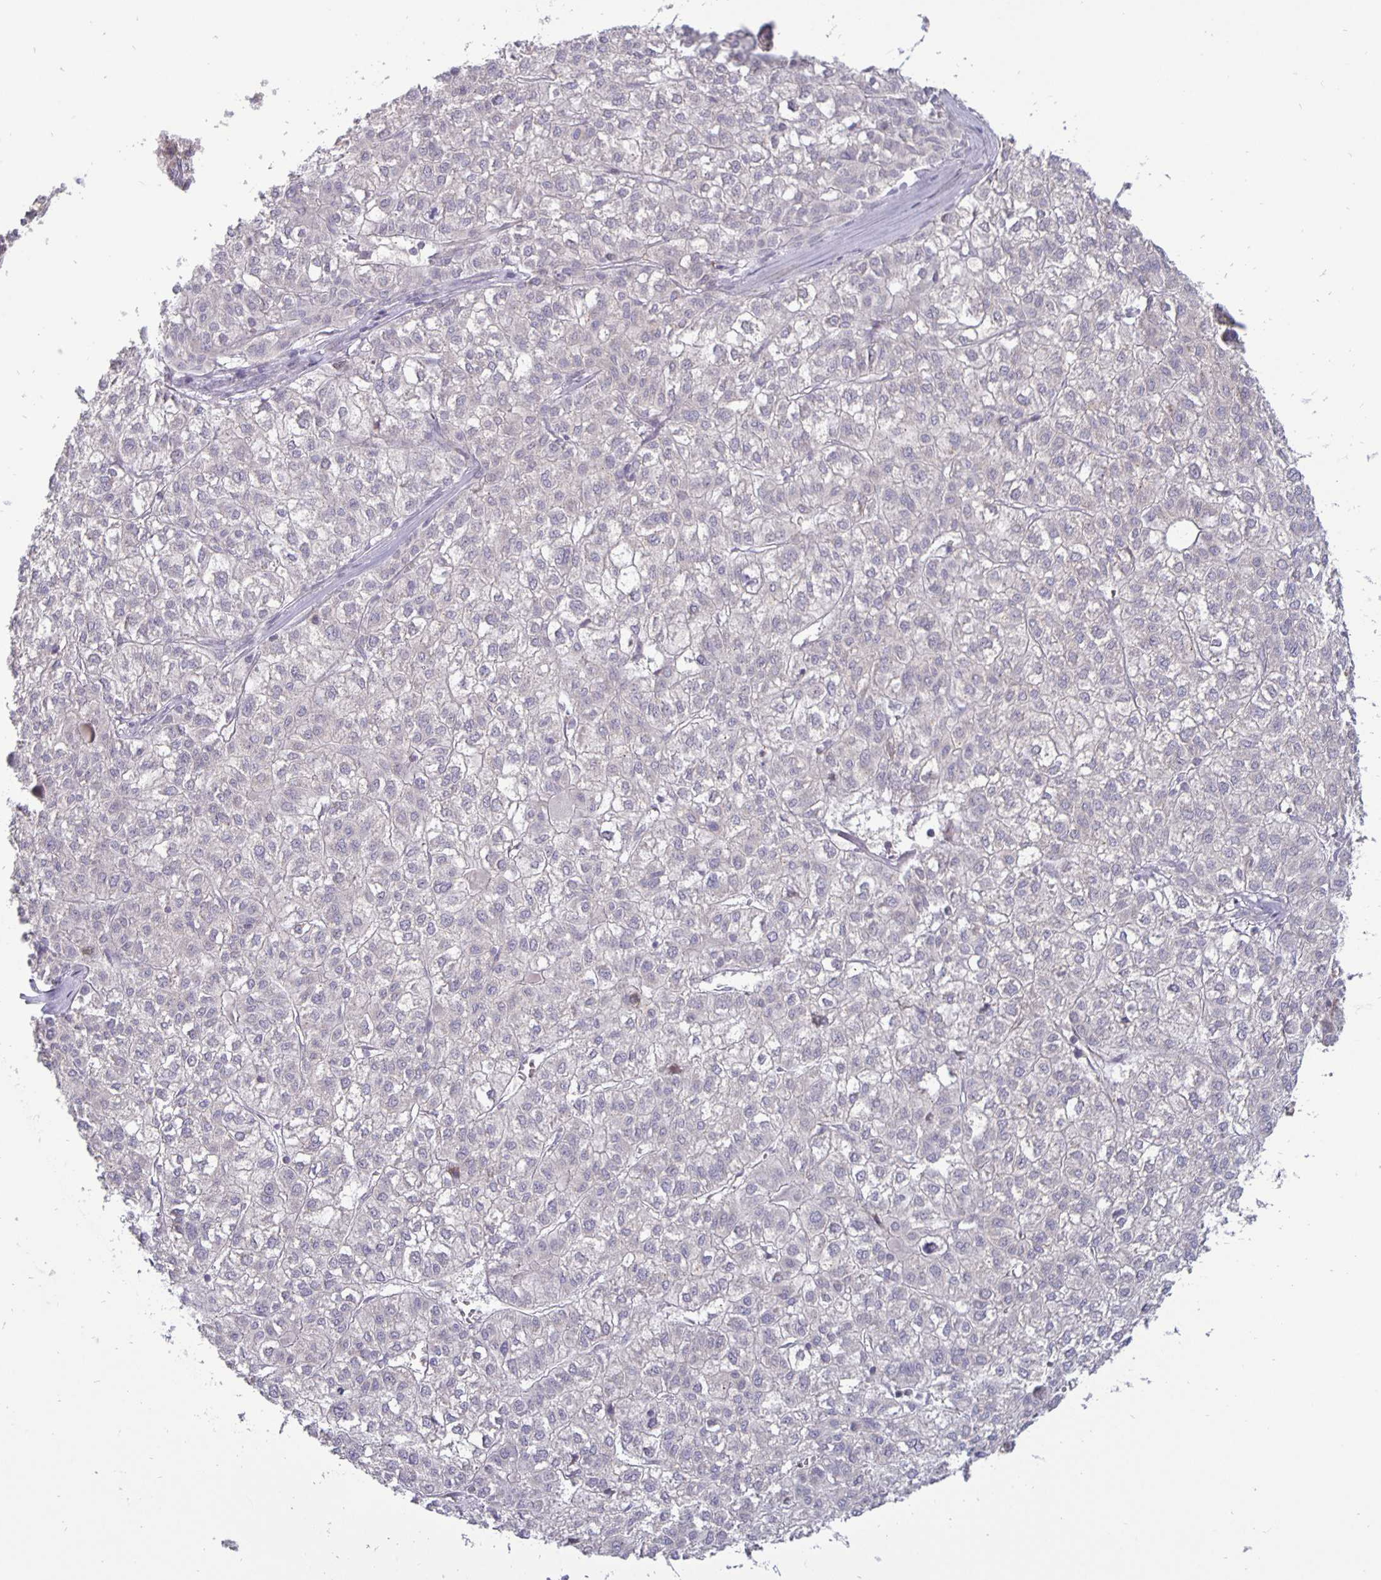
{"staining": {"intensity": "negative", "quantity": "none", "location": "none"}, "tissue": "liver cancer", "cell_type": "Tumor cells", "image_type": "cancer", "snomed": [{"axis": "morphology", "description": "Carcinoma, Hepatocellular, NOS"}, {"axis": "topography", "description": "Liver"}], "caption": "Immunohistochemistry image of human liver hepatocellular carcinoma stained for a protein (brown), which reveals no staining in tumor cells.", "gene": "ERBB2", "patient": {"sex": "female", "age": 43}}